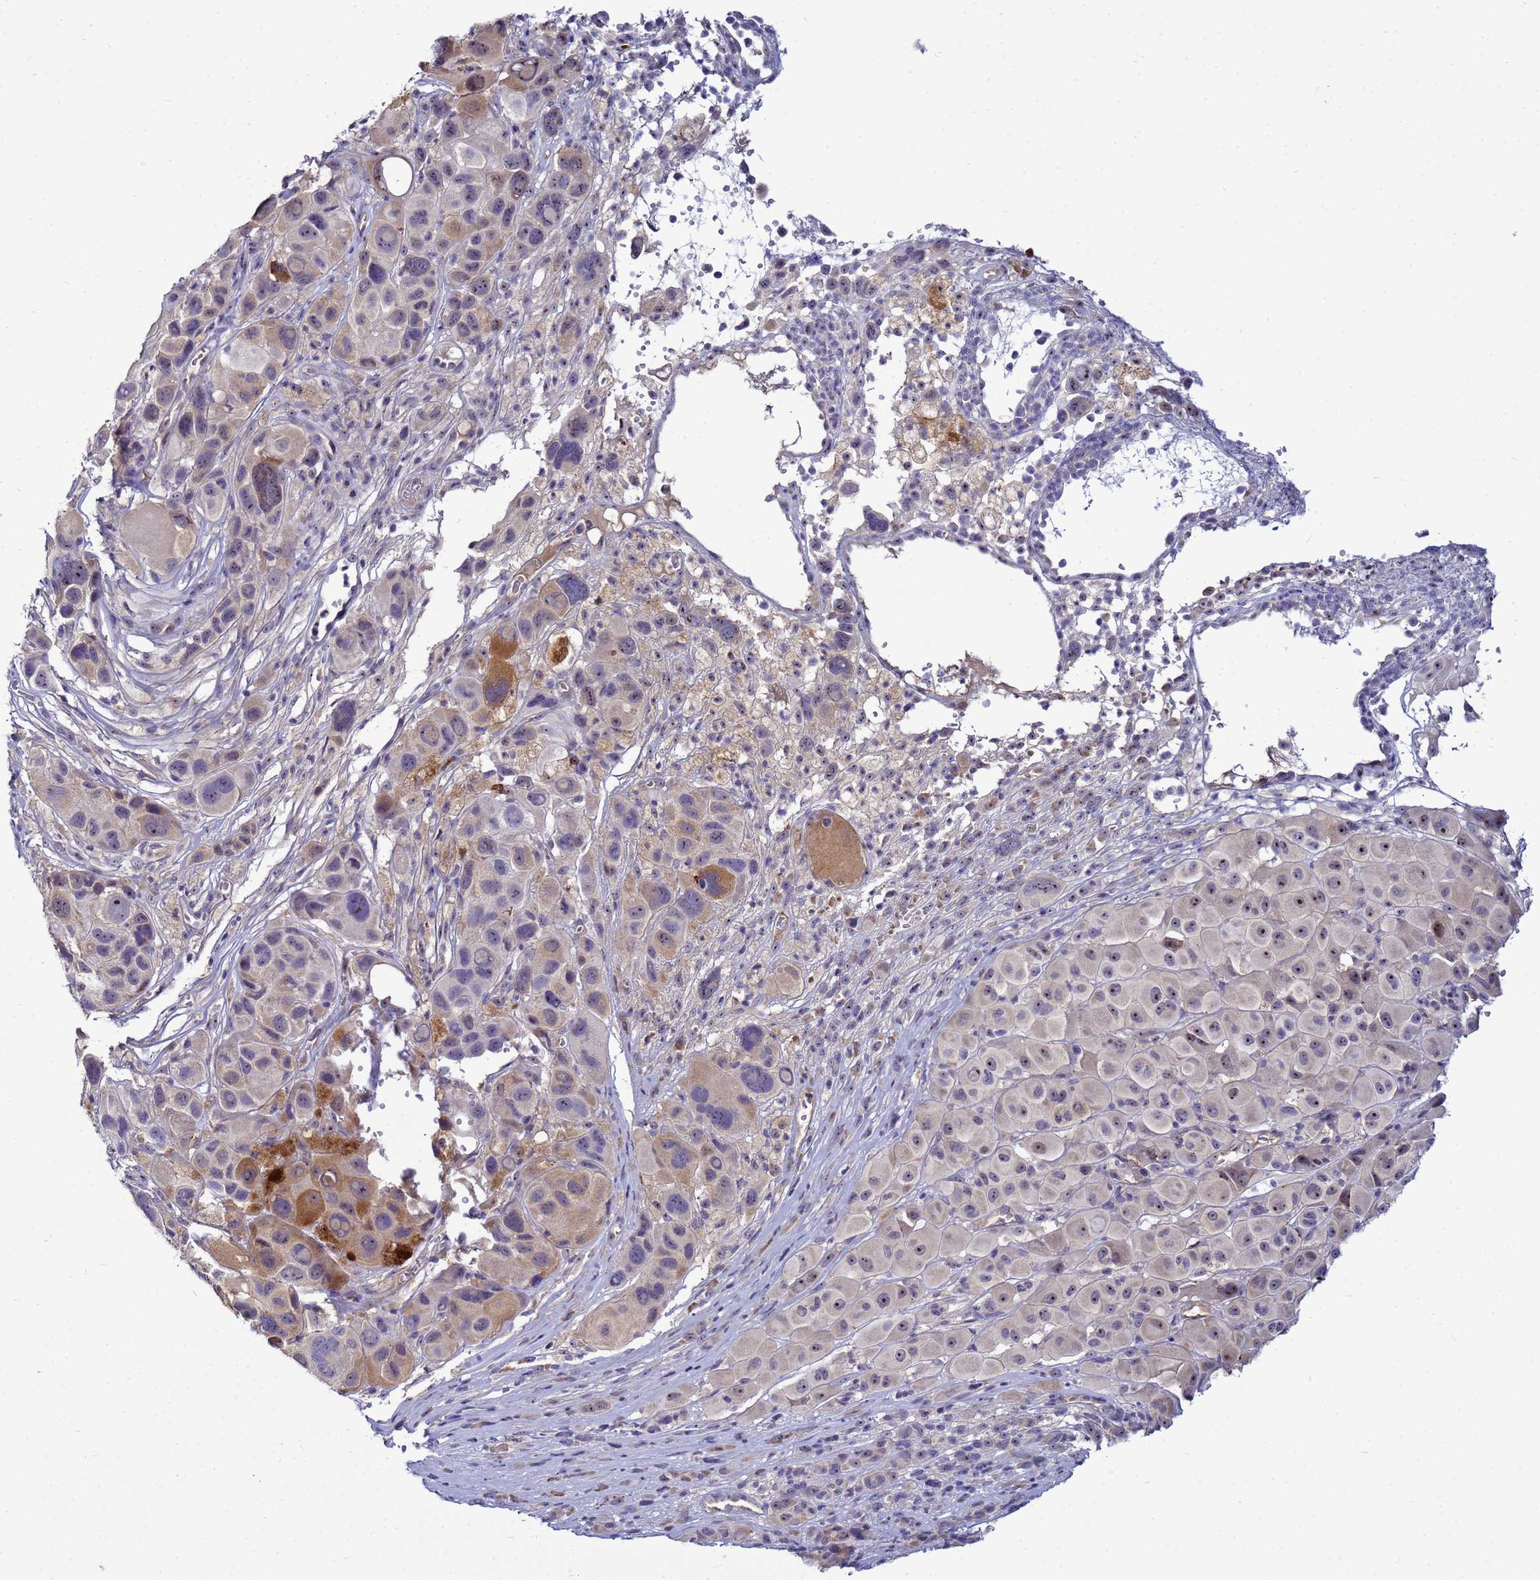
{"staining": {"intensity": "moderate", "quantity": "<25%", "location": "cytoplasmic/membranous"}, "tissue": "melanoma", "cell_type": "Tumor cells", "image_type": "cancer", "snomed": [{"axis": "morphology", "description": "Malignant melanoma, NOS"}, {"axis": "topography", "description": "Skin of trunk"}], "caption": "Tumor cells exhibit moderate cytoplasmic/membranous expression in about <25% of cells in malignant melanoma.", "gene": "NOL8", "patient": {"sex": "male", "age": 71}}